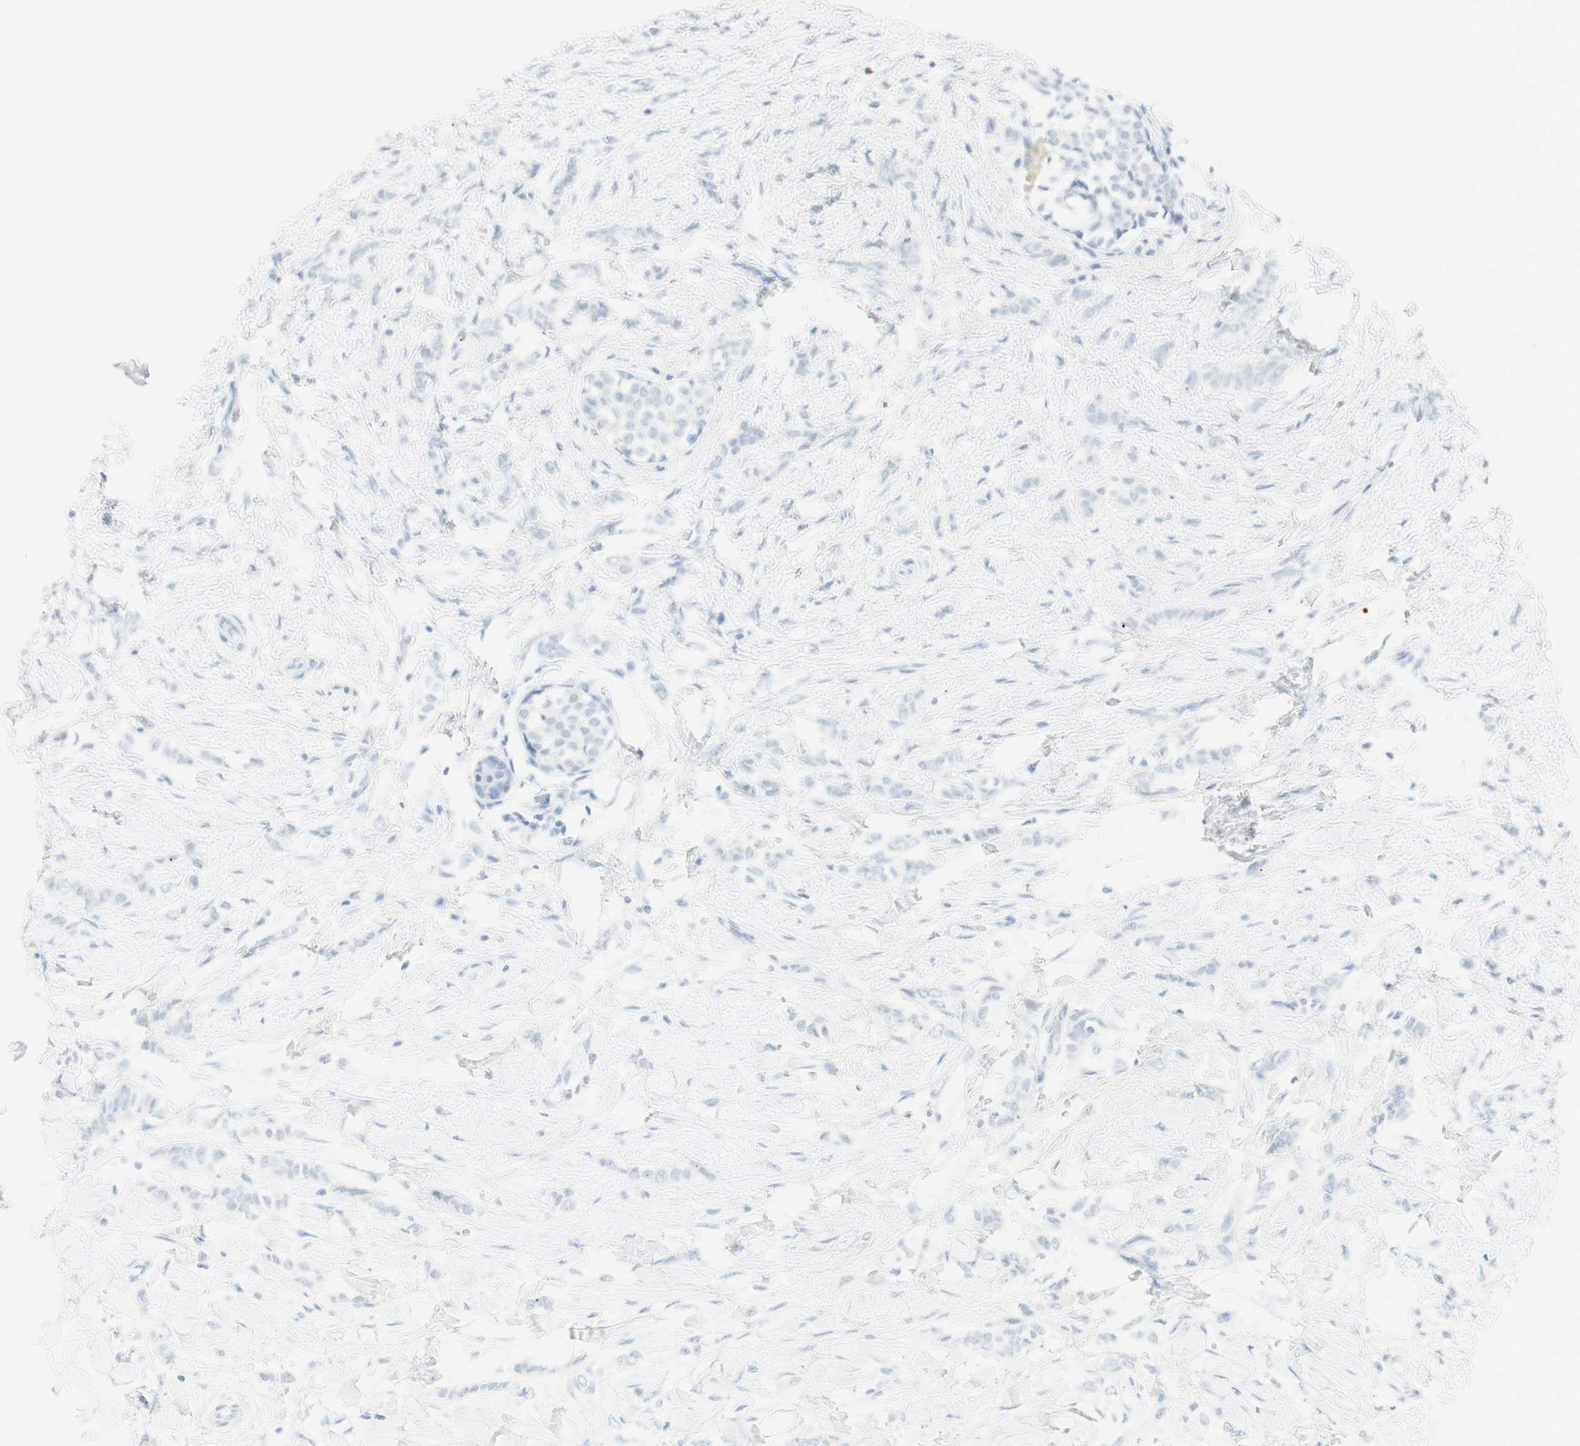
{"staining": {"intensity": "negative", "quantity": "none", "location": "none"}, "tissue": "breast cancer", "cell_type": "Tumor cells", "image_type": "cancer", "snomed": [{"axis": "morphology", "description": "Lobular carcinoma, in situ"}, {"axis": "morphology", "description": "Lobular carcinoma"}, {"axis": "topography", "description": "Breast"}], "caption": "This is an immunohistochemistry (IHC) micrograph of human breast lobular carcinoma in situ. There is no staining in tumor cells.", "gene": "NAPSA", "patient": {"sex": "female", "age": 41}}